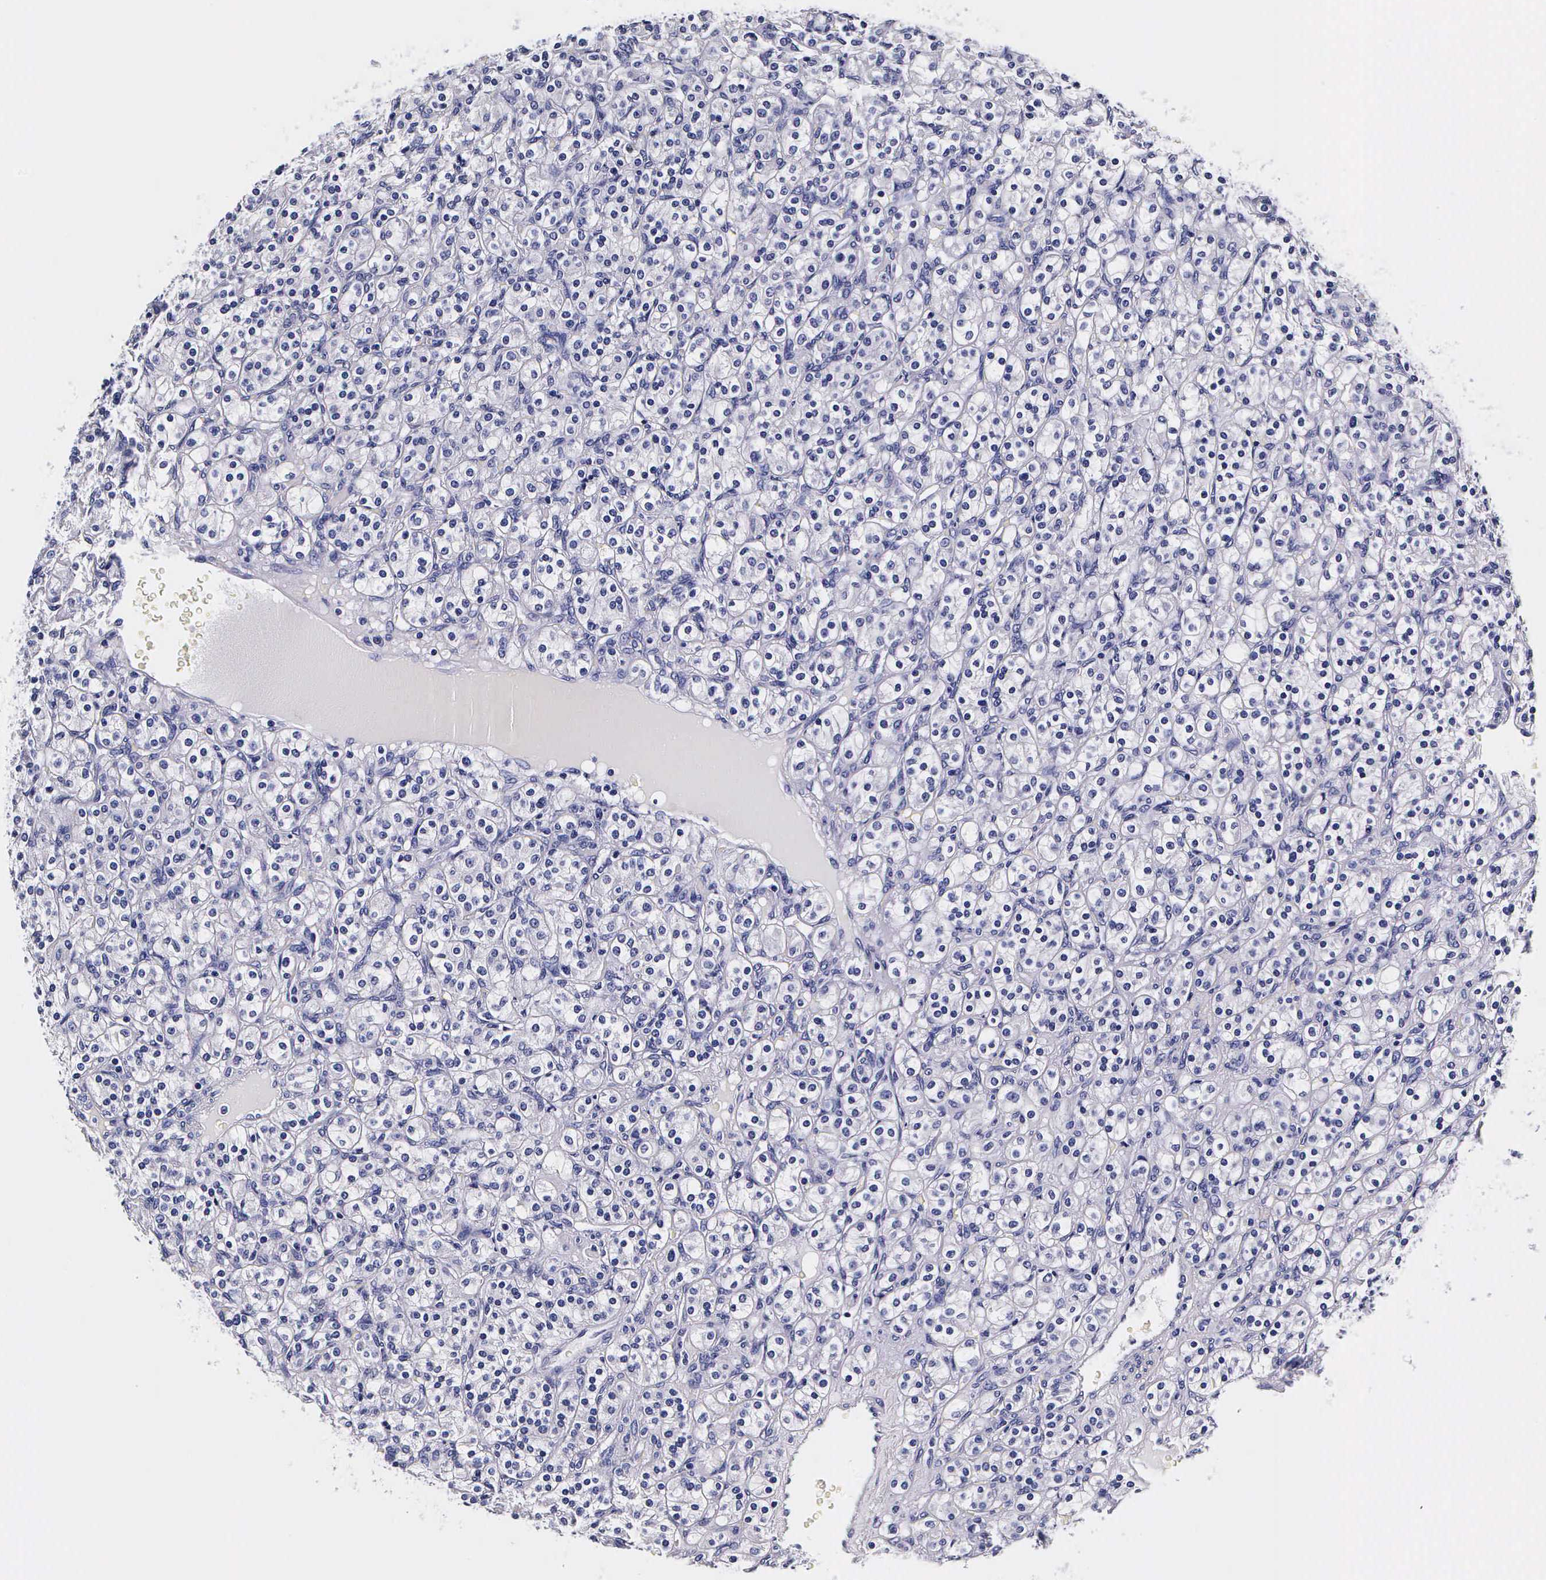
{"staining": {"intensity": "negative", "quantity": "none", "location": "none"}, "tissue": "renal cancer", "cell_type": "Tumor cells", "image_type": "cancer", "snomed": [{"axis": "morphology", "description": "Adenocarcinoma, NOS"}, {"axis": "topography", "description": "Kidney"}], "caption": "Tumor cells show no significant expression in renal adenocarcinoma.", "gene": "IAPP", "patient": {"sex": "male", "age": 77}}